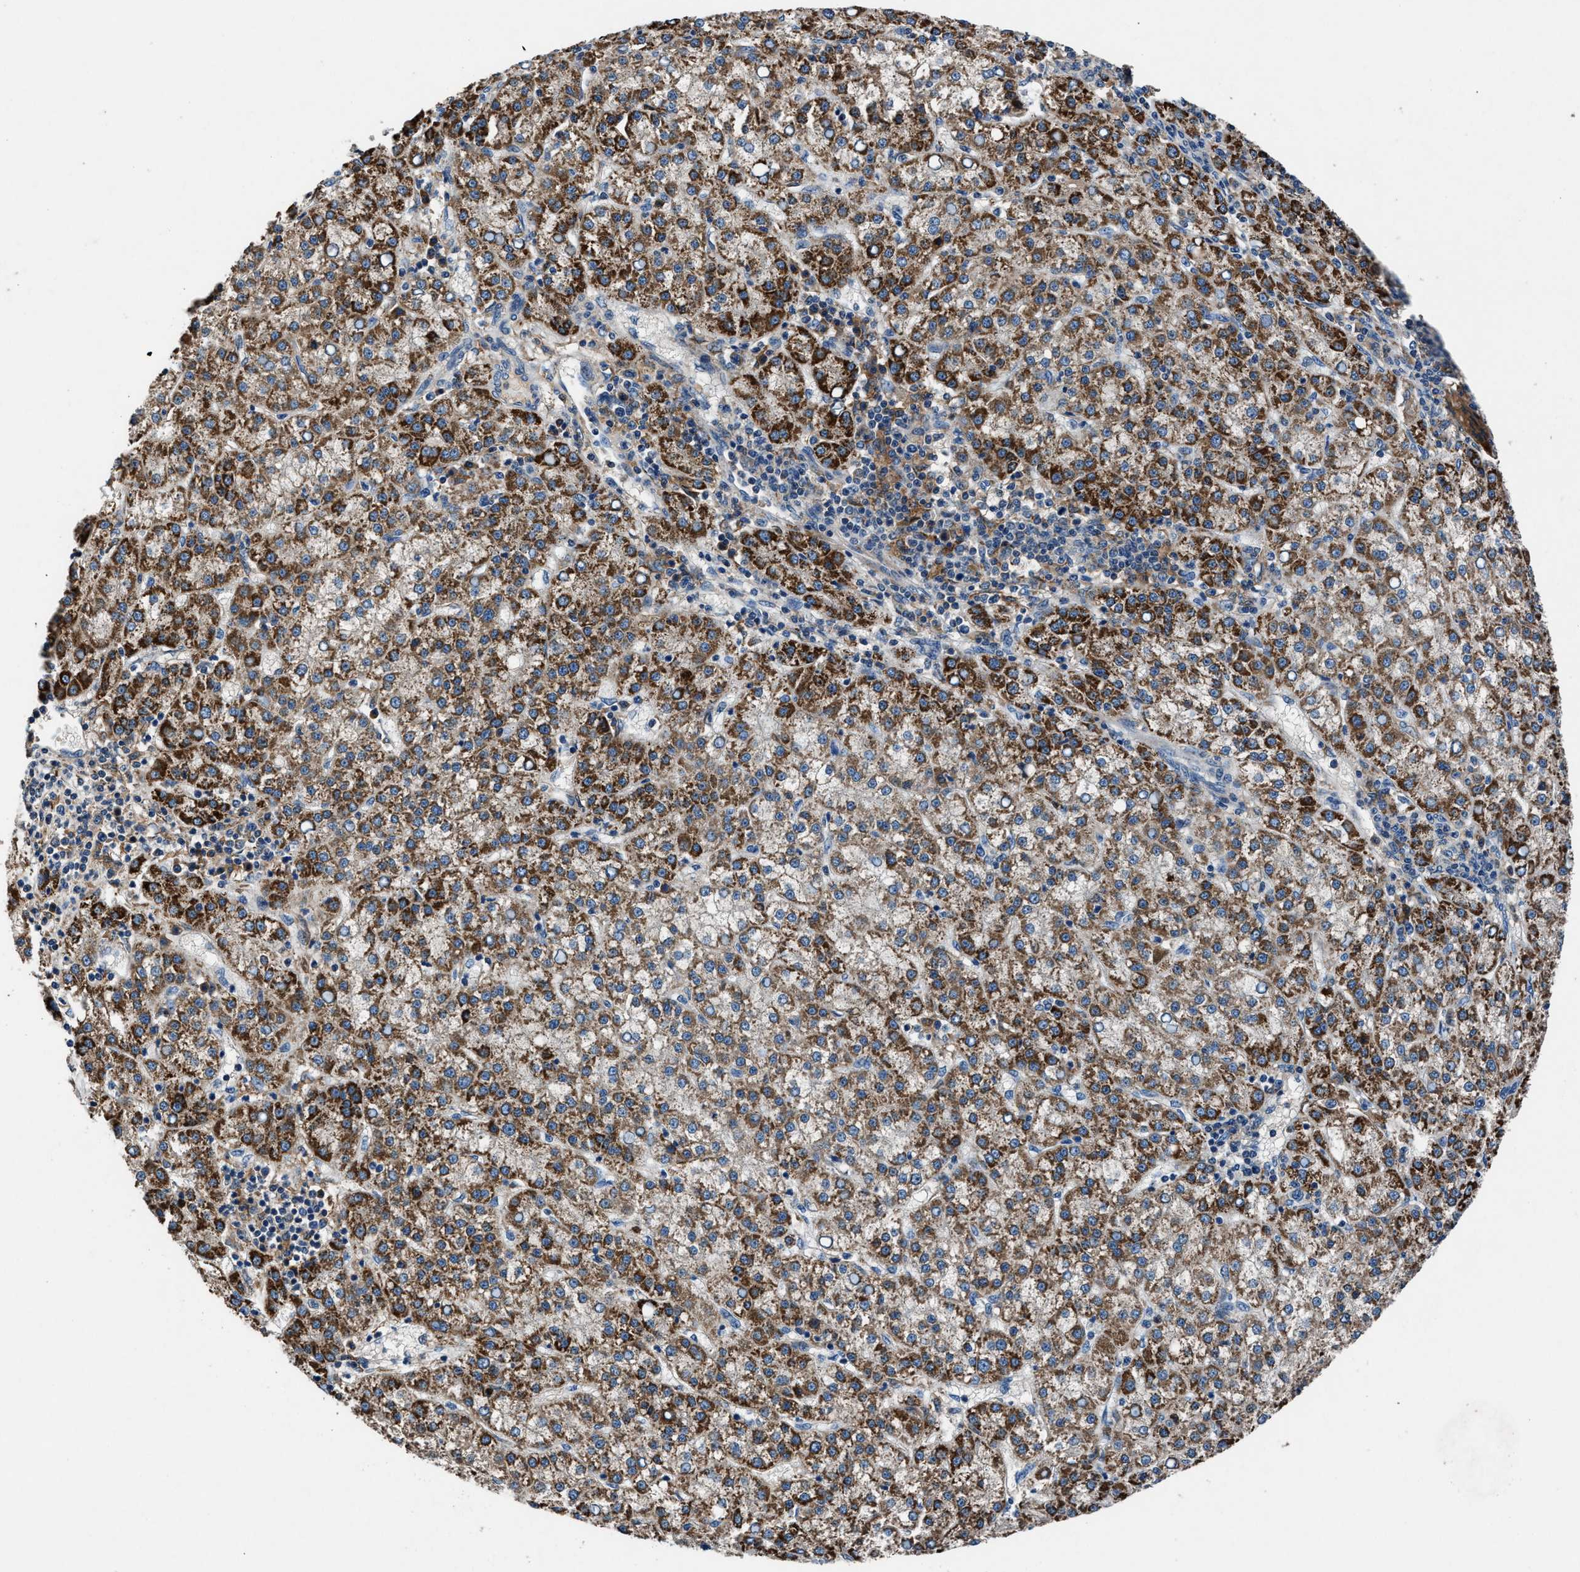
{"staining": {"intensity": "strong", "quantity": ">75%", "location": "cytoplasmic/membranous"}, "tissue": "liver cancer", "cell_type": "Tumor cells", "image_type": "cancer", "snomed": [{"axis": "morphology", "description": "Carcinoma, Hepatocellular, NOS"}, {"axis": "topography", "description": "Liver"}], "caption": "Immunohistochemical staining of liver cancer exhibits high levels of strong cytoplasmic/membranous protein positivity in about >75% of tumor cells.", "gene": "FAM221A", "patient": {"sex": "female", "age": 58}}